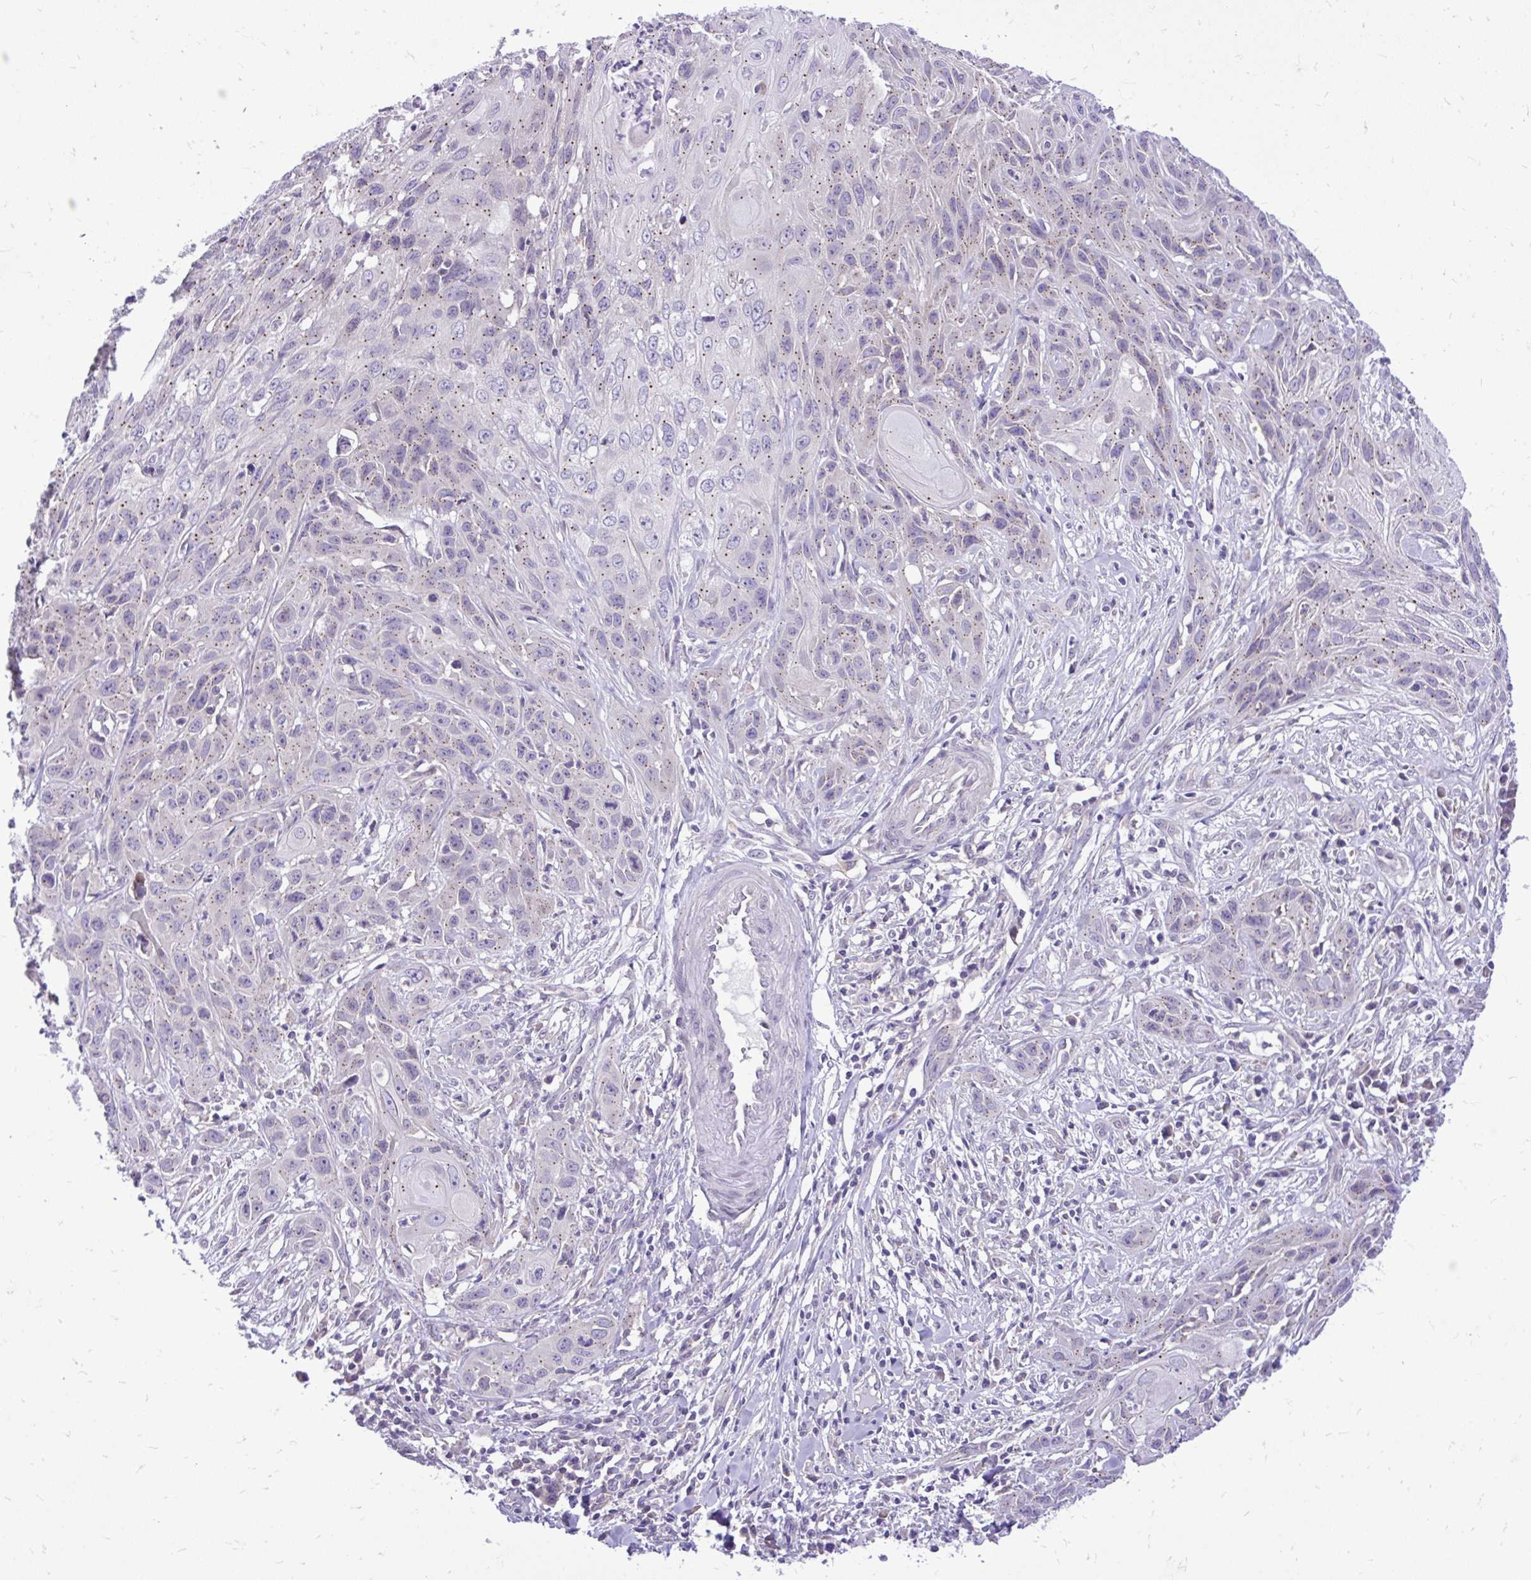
{"staining": {"intensity": "weak", "quantity": "25%-75%", "location": "cytoplasmic/membranous"}, "tissue": "skin cancer", "cell_type": "Tumor cells", "image_type": "cancer", "snomed": [{"axis": "morphology", "description": "Squamous cell carcinoma, NOS"}, {"axis": "topography", "description": "Skin"}, {"axis": "topography", "description": "Vulva"}], "caption": "Immunohistochemical staining of human skin cancer displays weak cytoplasmic/membranous protein positivity in approximately 25%-75% of tumor cells.", "gene": "CEACAM18", "patient": {"sex": "female", "age": 83}}